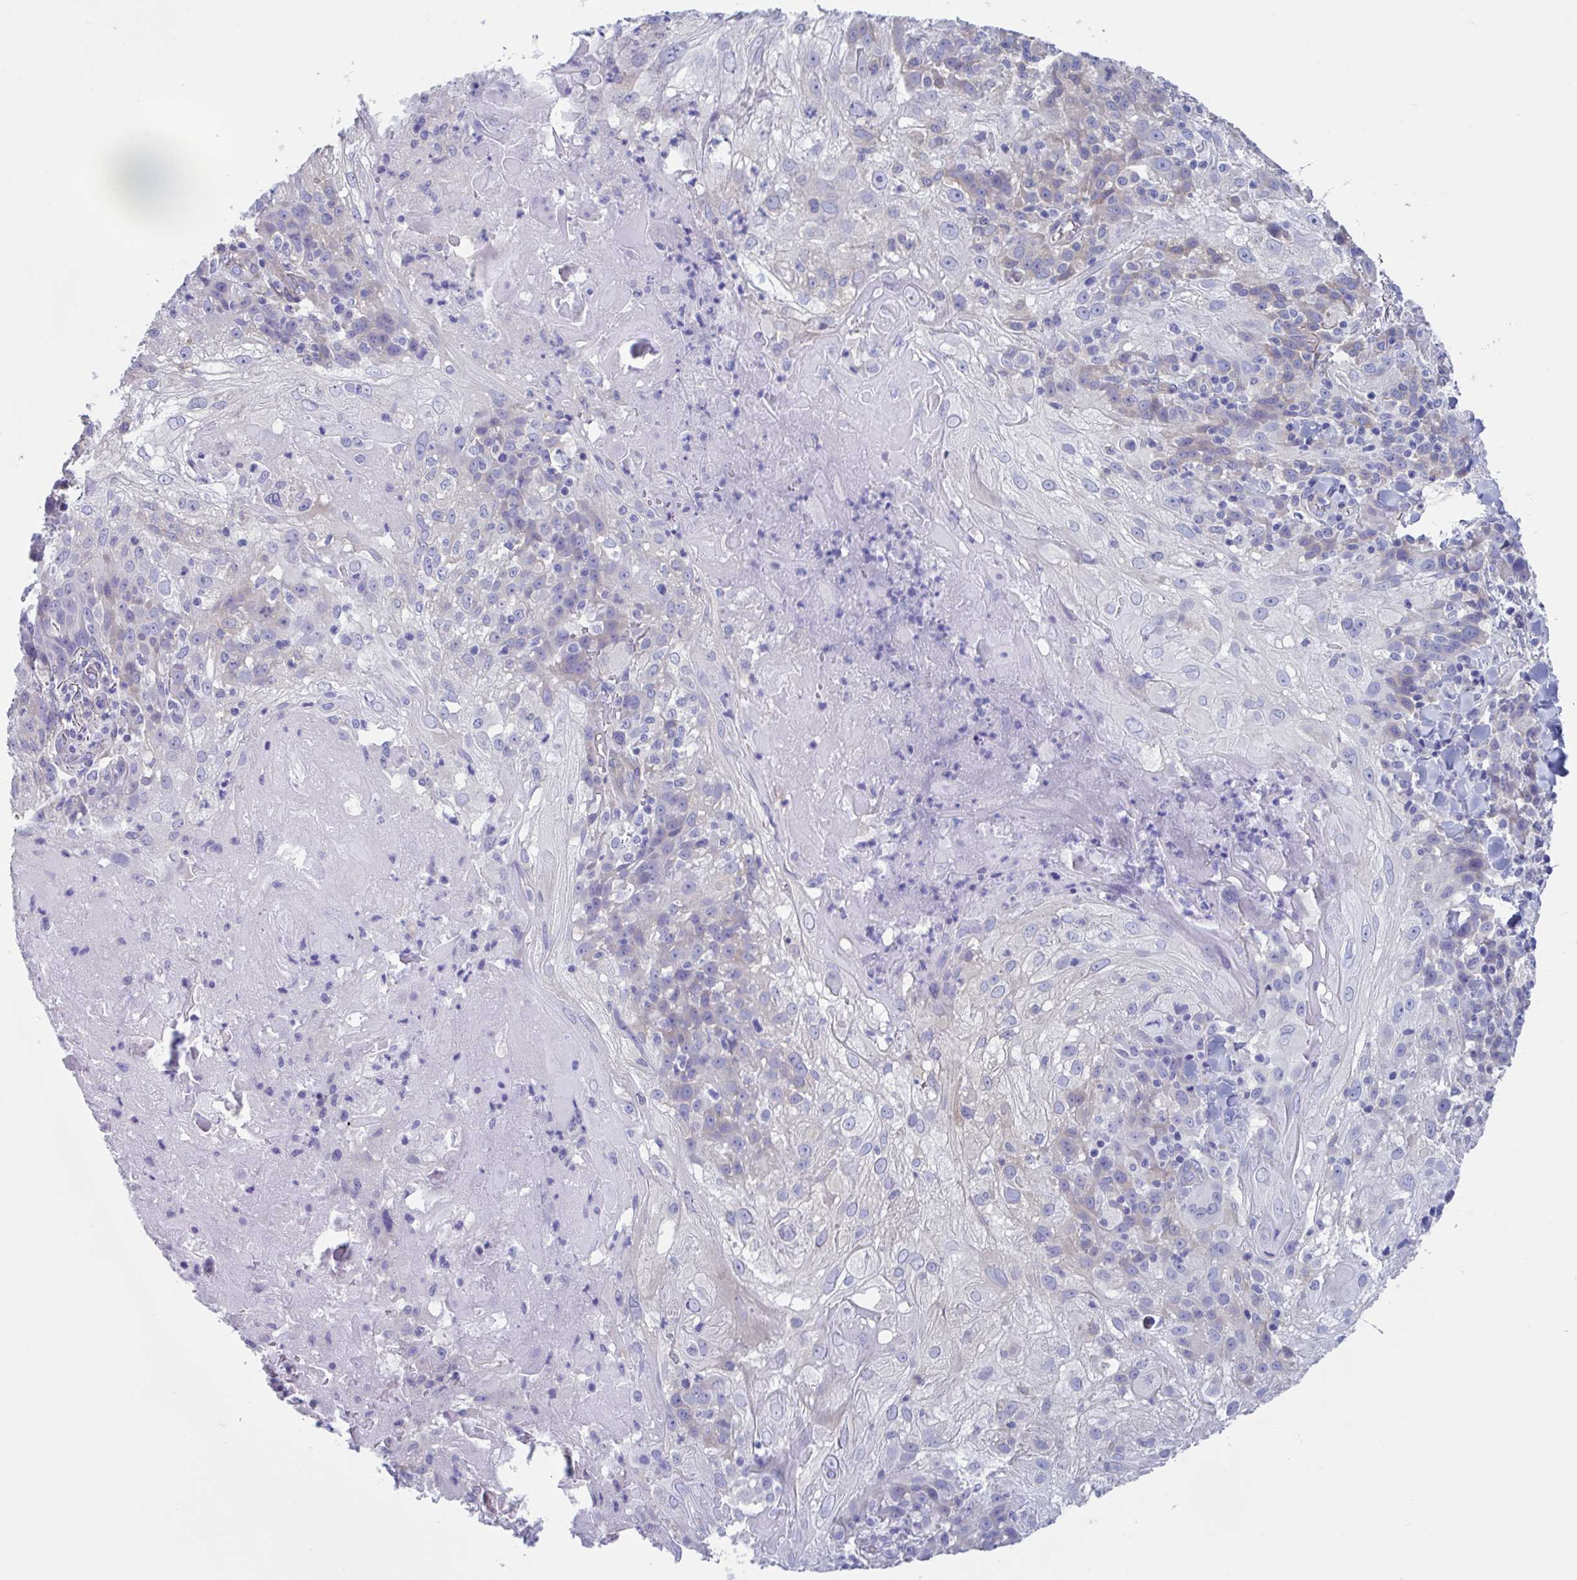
{"staining": {"intensity": "negative", "quantity": "none", "location": "none"}, "tissue": "skin cancer", "cell_type": "Tumor cells", "image_type": "cancer", "snomed": [{"axis": "morphology", "description": "Normal tissue, NOS"}, {"axis": "morphology", "description": "Squamous cell carcinoma, NOS"}, {"axis": "topography", "description": "Skin"}], "caption": "An immunohistochemistry micrograph of squamous cell carcinoma (skin) is shown. There is no staining in tumor cells of squamous cell carcinoma (skin).", "gene": "LPIN3", "patient": {"sex": "female", "age": 83}}